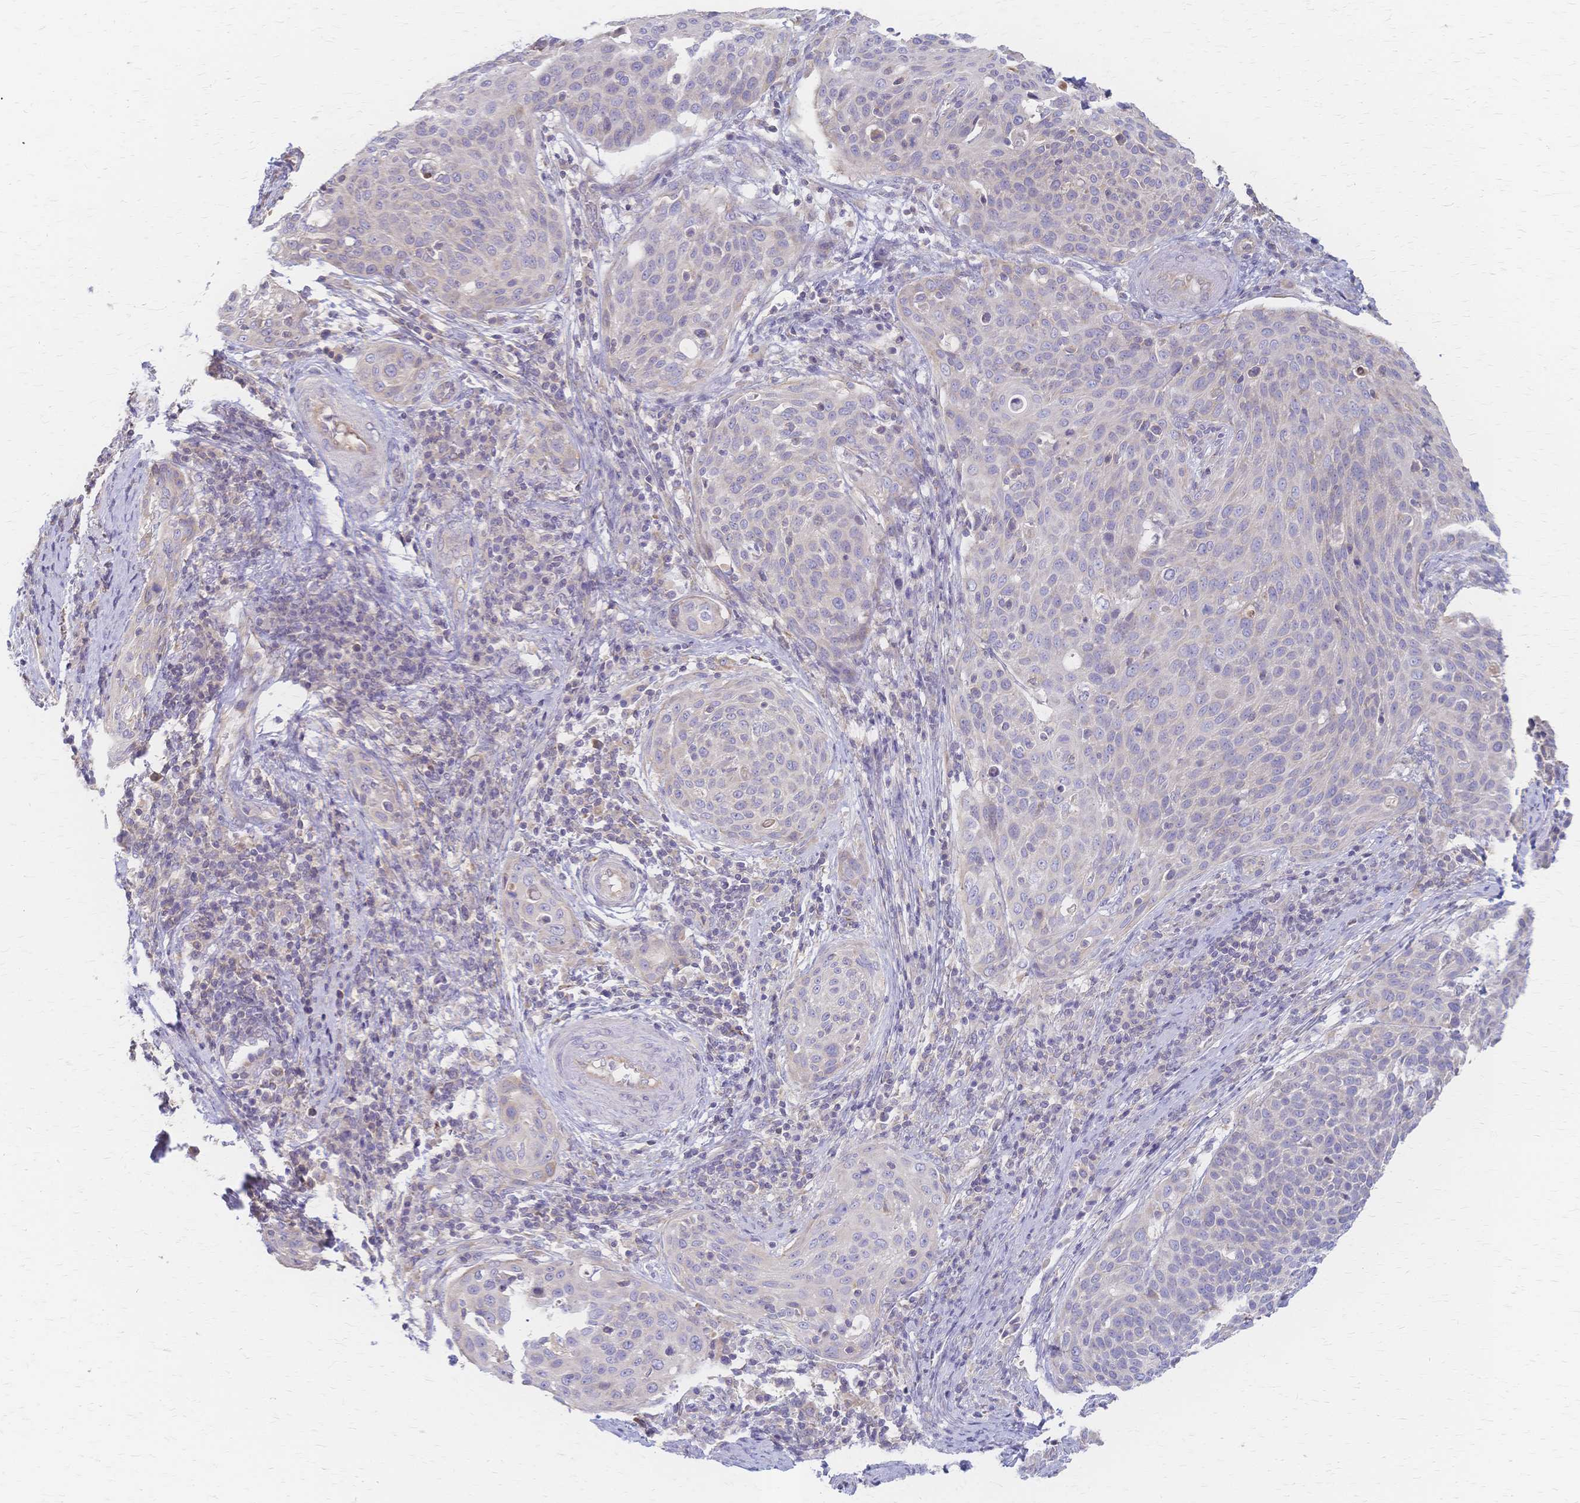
{"staining": {"intensity": "weak", "quantity": "<25%", "location": "cytoplasmic/membranous"}, "tissue": "cervical cancer", "cell_type": "Tumor cells", "image_type": "cancer", "snomed": [{"axis": "morphology", "description": "Squamous cell carcinoma, NOS"}, {"axis": "topography", "description": "Cervix"}], "caption": "Protein analysis of cervical squamous cell carcinoma reveals no significant staining in tumor cells. The staining was performed using DAB to visualize the protein expression in brown, while the nuclei were stained in blue with hematoxylin (Magnification: 20x).", "gene": "CYB5A", "patient": {"sex": "female", "age": 31}}